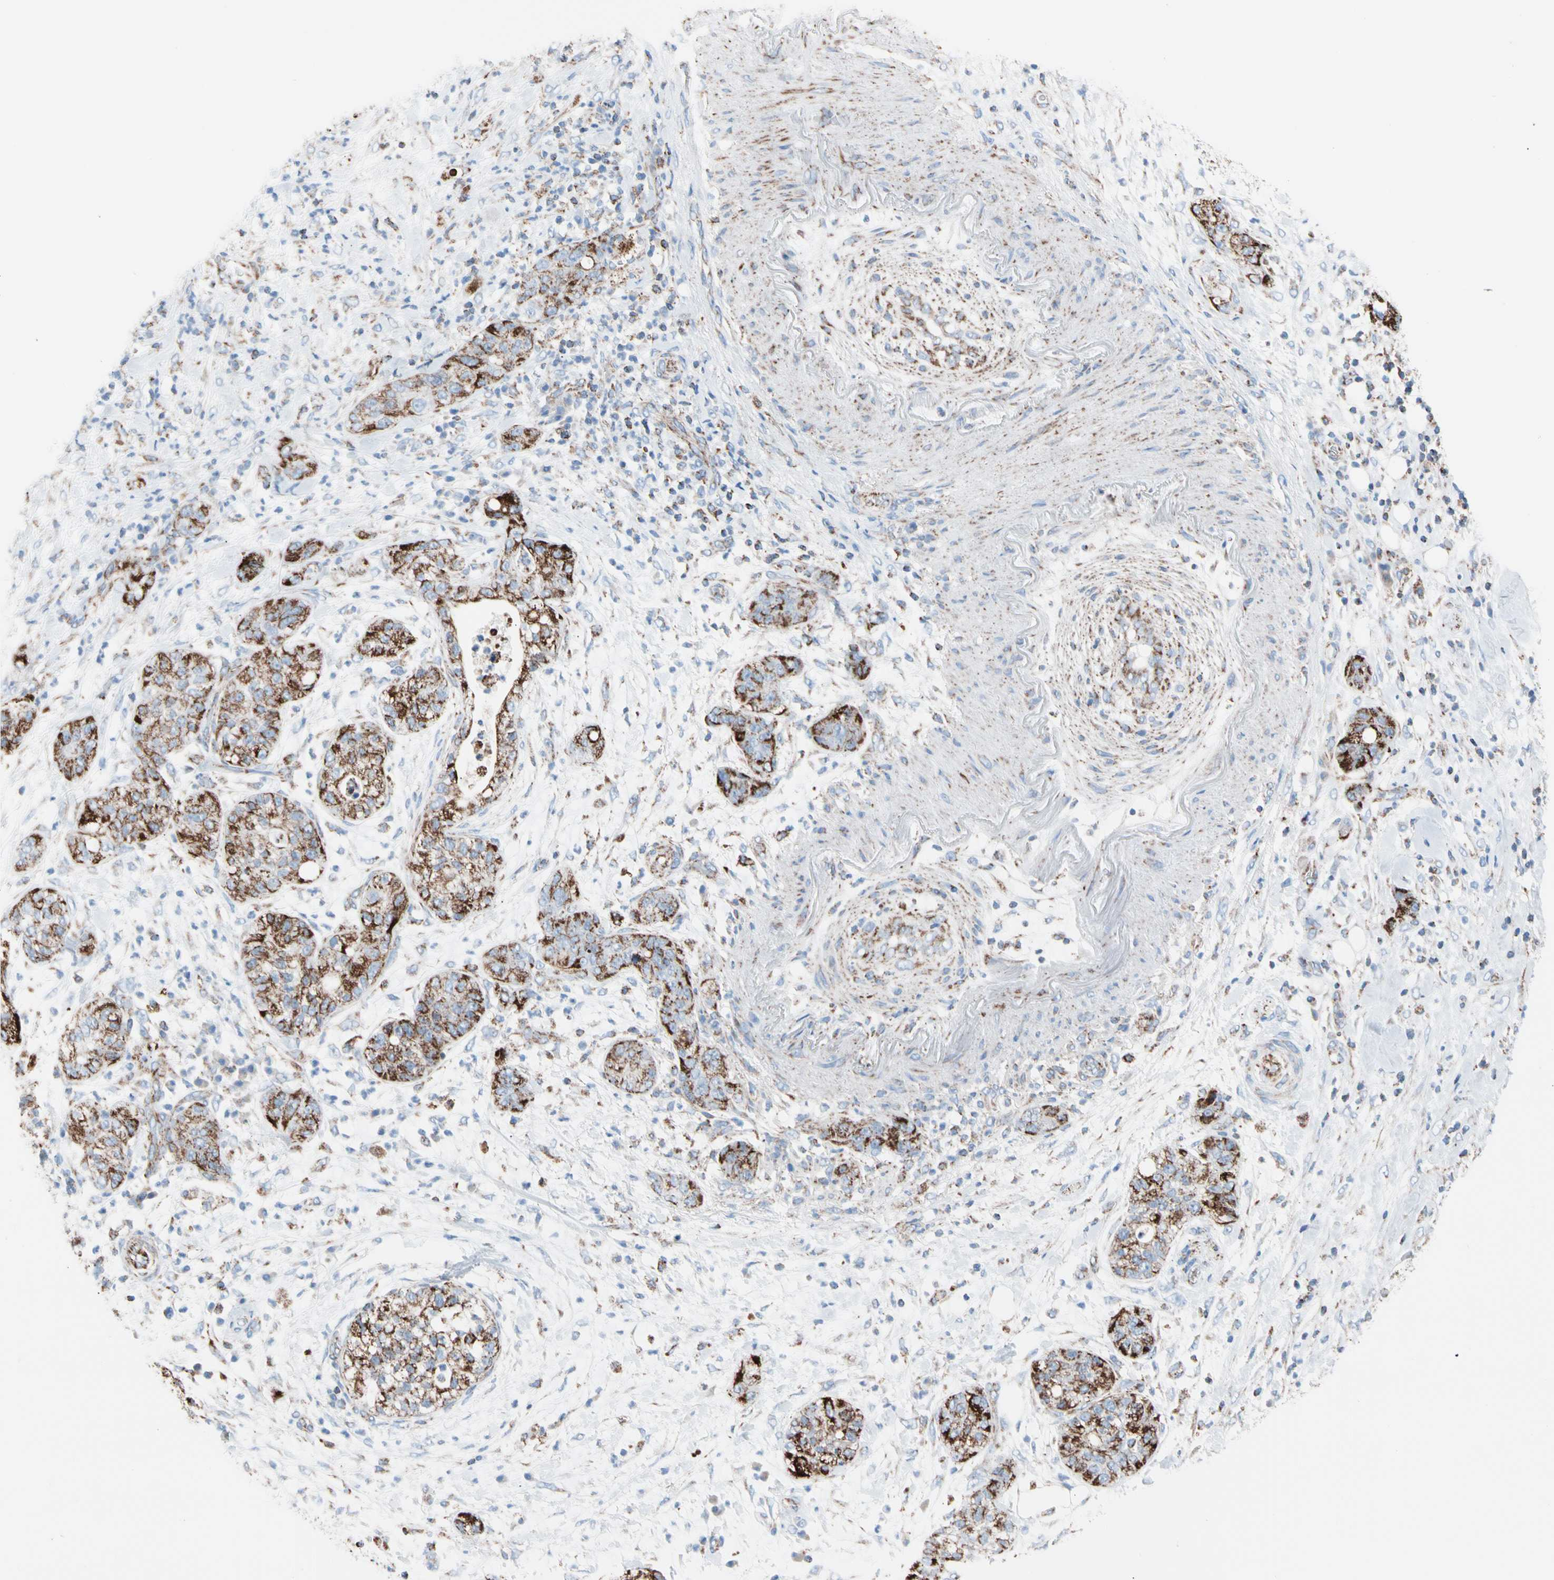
{"staining": {"intensity": "strong", "quantity": ">75%", "location": "cytoplasmic/membranous"}, "tissue": "pancreatic cancer", "cell_type": "Tumor cells", "image_type": "cancer", "snomed": [{"axis": "morphology", "description": "Adenocarcinoma, NOS"}, {"axis": "topography", "description": "Pancreas"}], "caption": "Tumor cells display high levels of strong cytoplasmic/membranous positivity in approximately >75% of cells in human adenocarcinoma (pancreatic).", "gene": "HK1", "patient": {"sex": "female", "age": 78}}